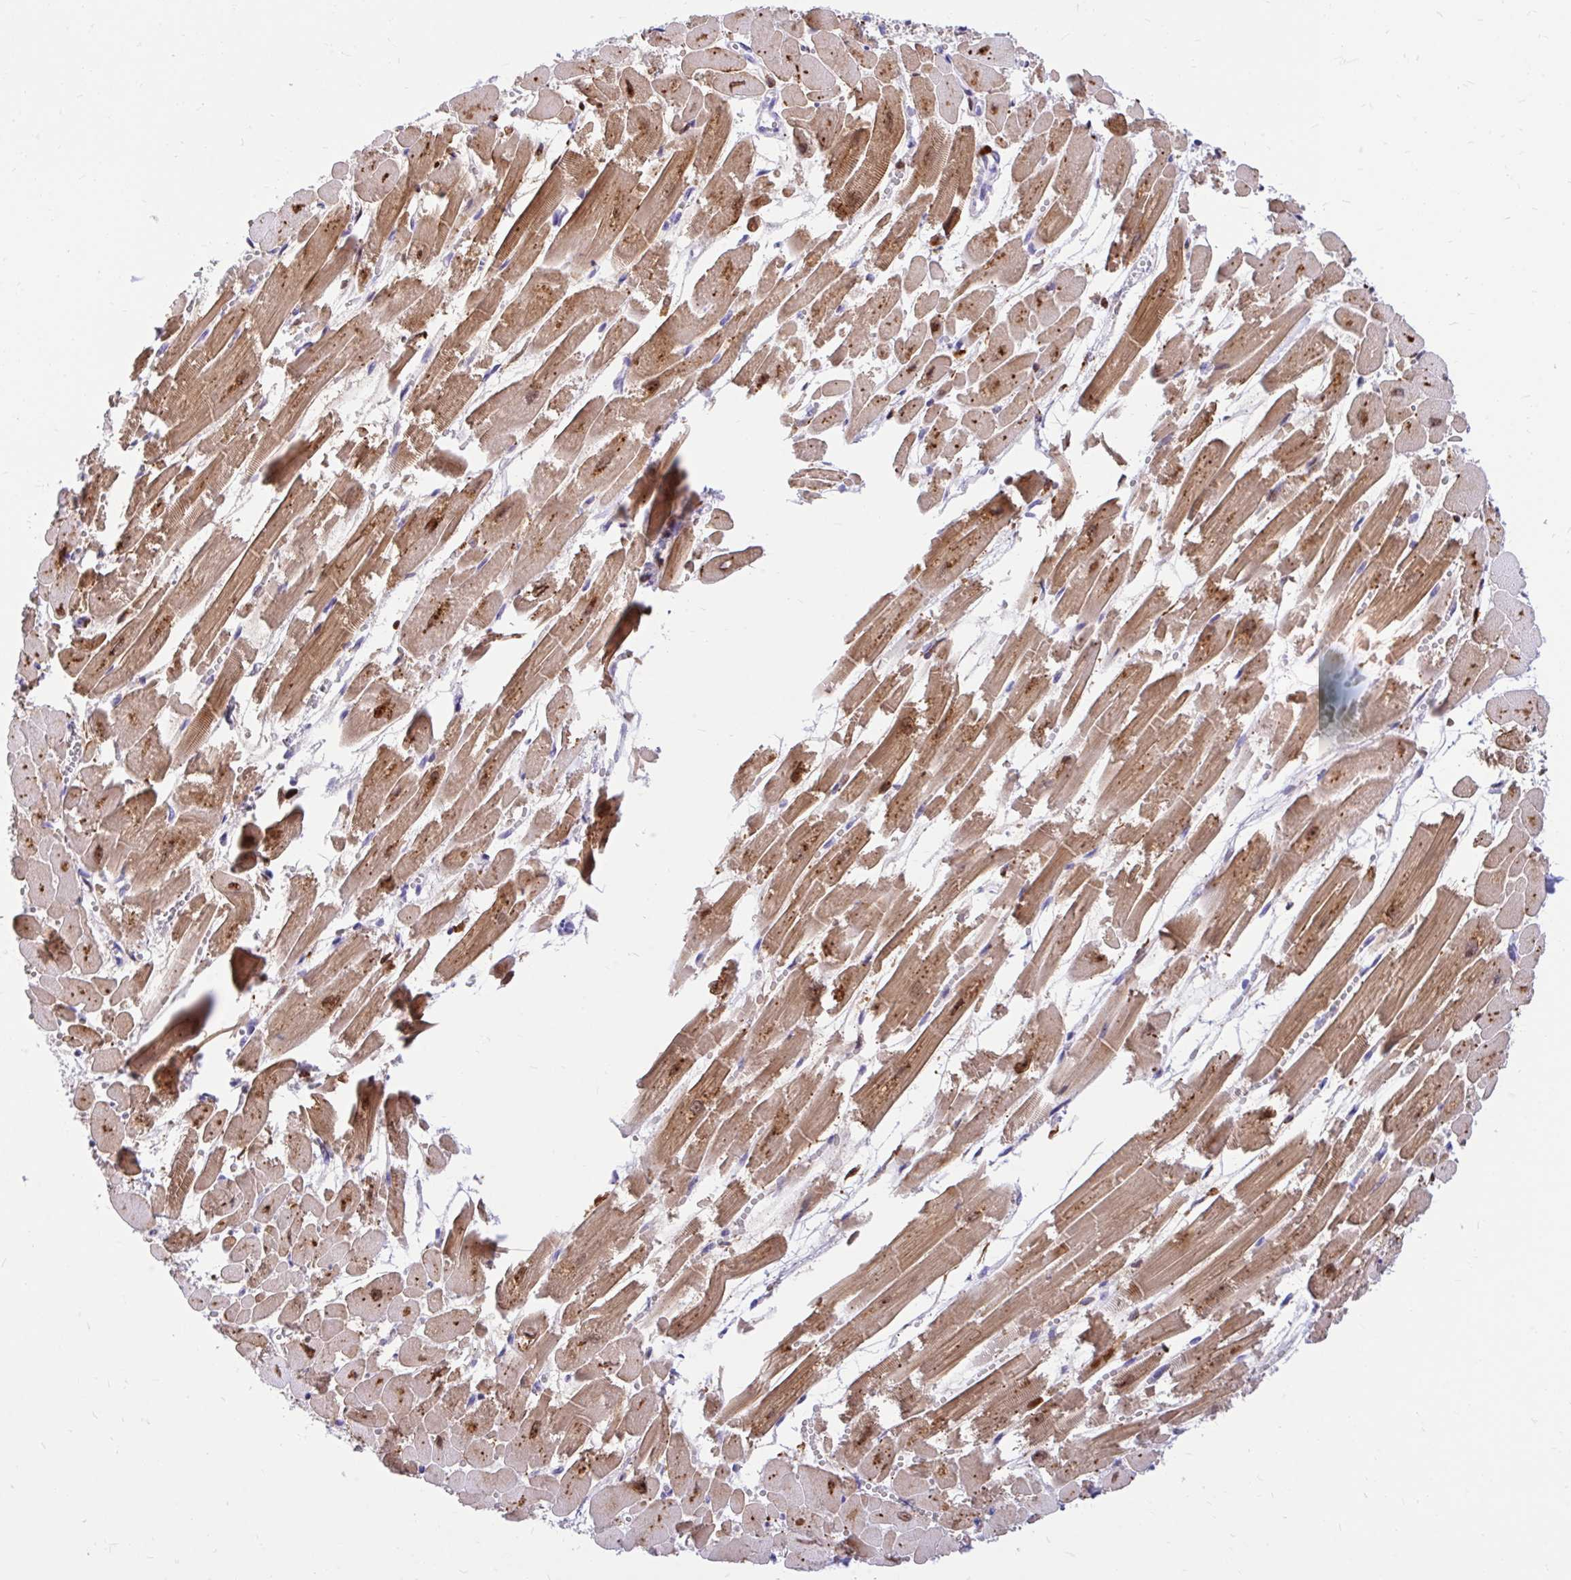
{"staining": {"intensity": "moderate", "quantity": ">75%", "location": "cytoplasmic/membranous"}, "tissue": "heart muscle", "cell_type": "Cardiomyocytes", "image_type": "normal", "snomed": [{"axis": "morphology", "description": "Normal tissue, NOS"}, {"axis": "topography", "description": "Heart"}], "caption": "Protein positivity by immunohistochemistry demonstrates moderate cytoplasmic/membranous expression in about >75% of cardiomyocytes in normal heart muscle.", "gene": "GLB1L2", "patient": {"sex": "female", "age": 52}}